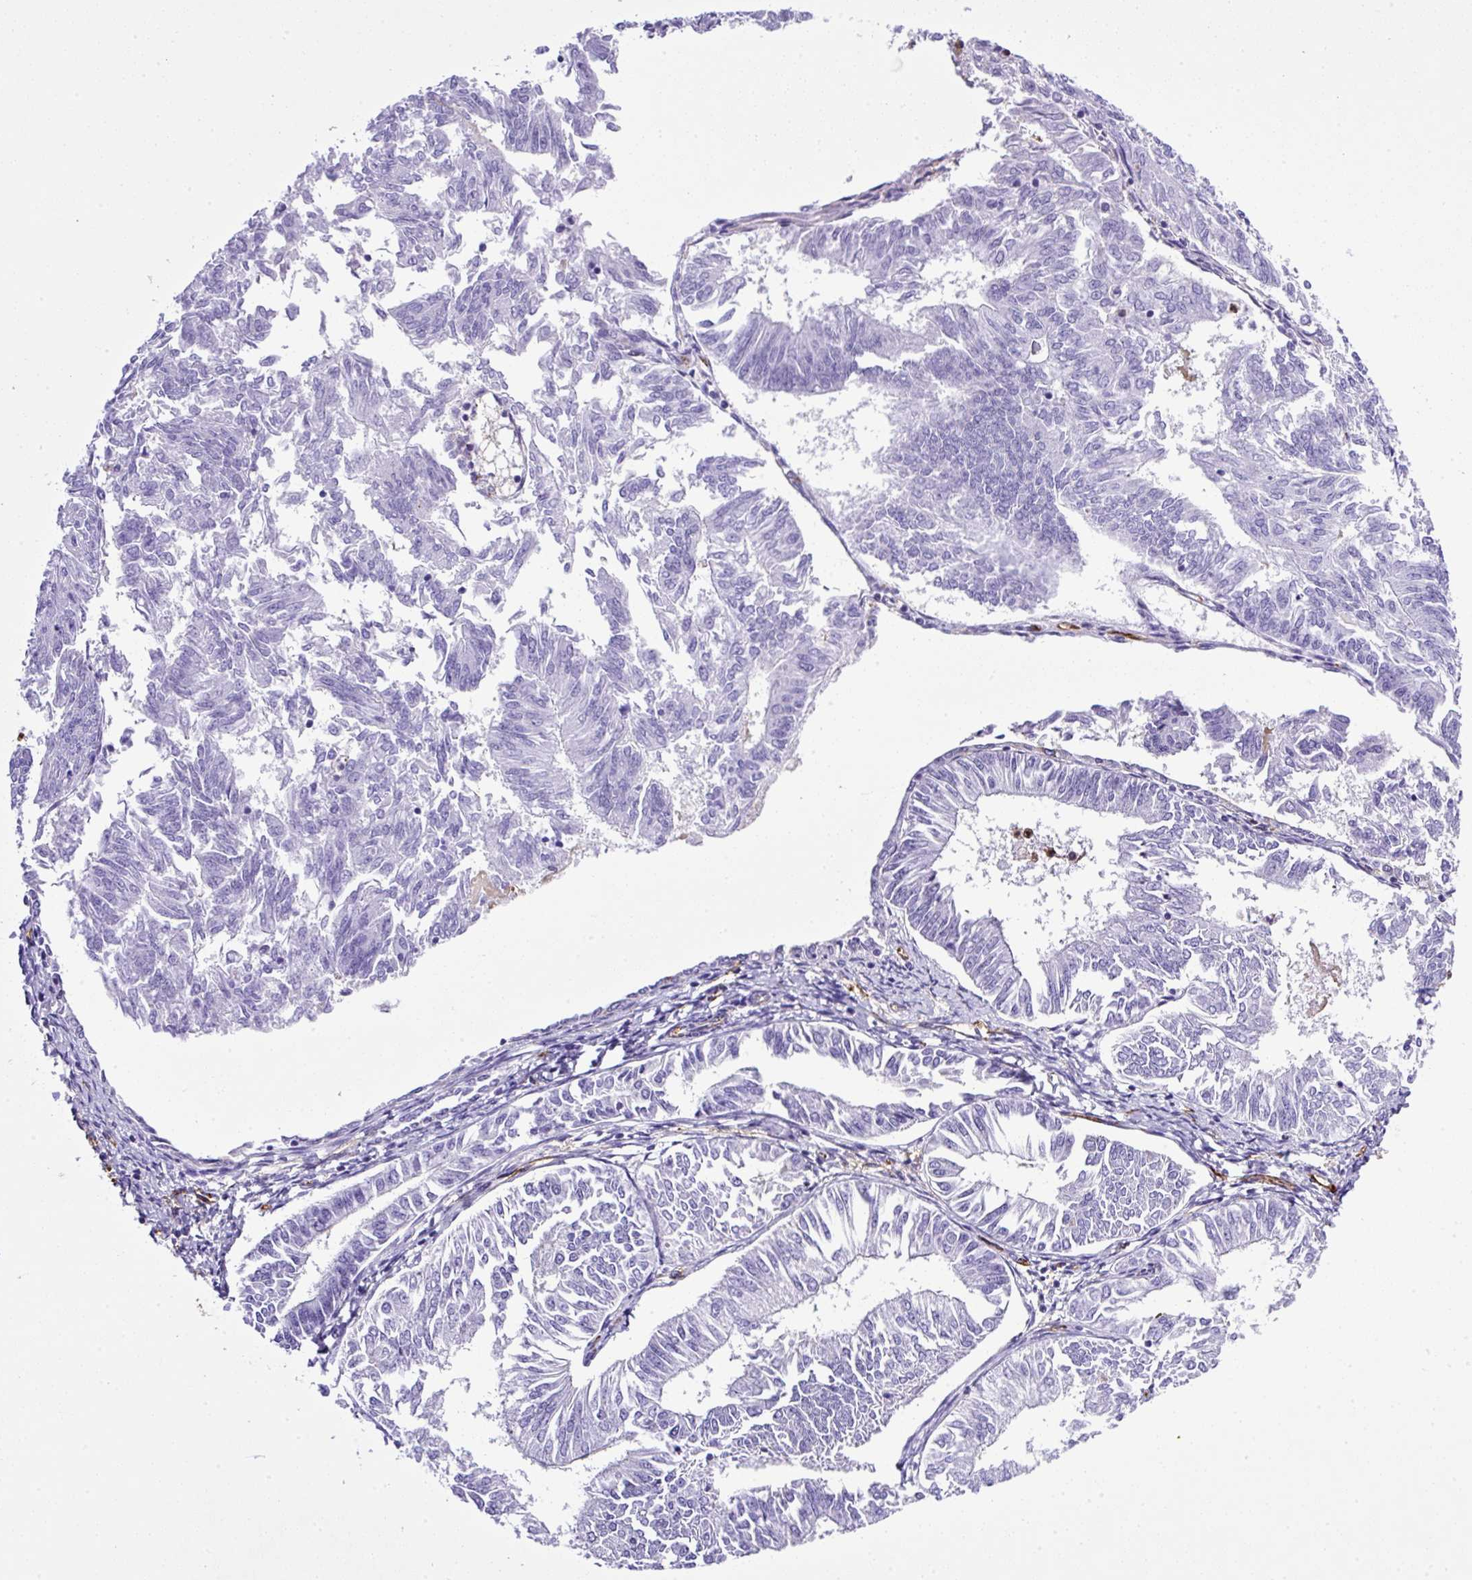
{"staining": {"intensity": "negative", "quantity": "none", "location": "none"}, "tissue": "endometrial cancer", "cell_type": "Tumor cells", "image_type": "cancer", "snomed": [{"axis": "morphology", "description": "Adenocarcinoma, NOS"}, {"axis": "topography", "description": "Endometrium"}], "caption": "This is an immunohistochemistry micrograph of human endometrial adenocarcinoma. There is no staining in tumor cells.", "gene": "MAGEB5", "patient": {"sex": "female", "age": 58}}